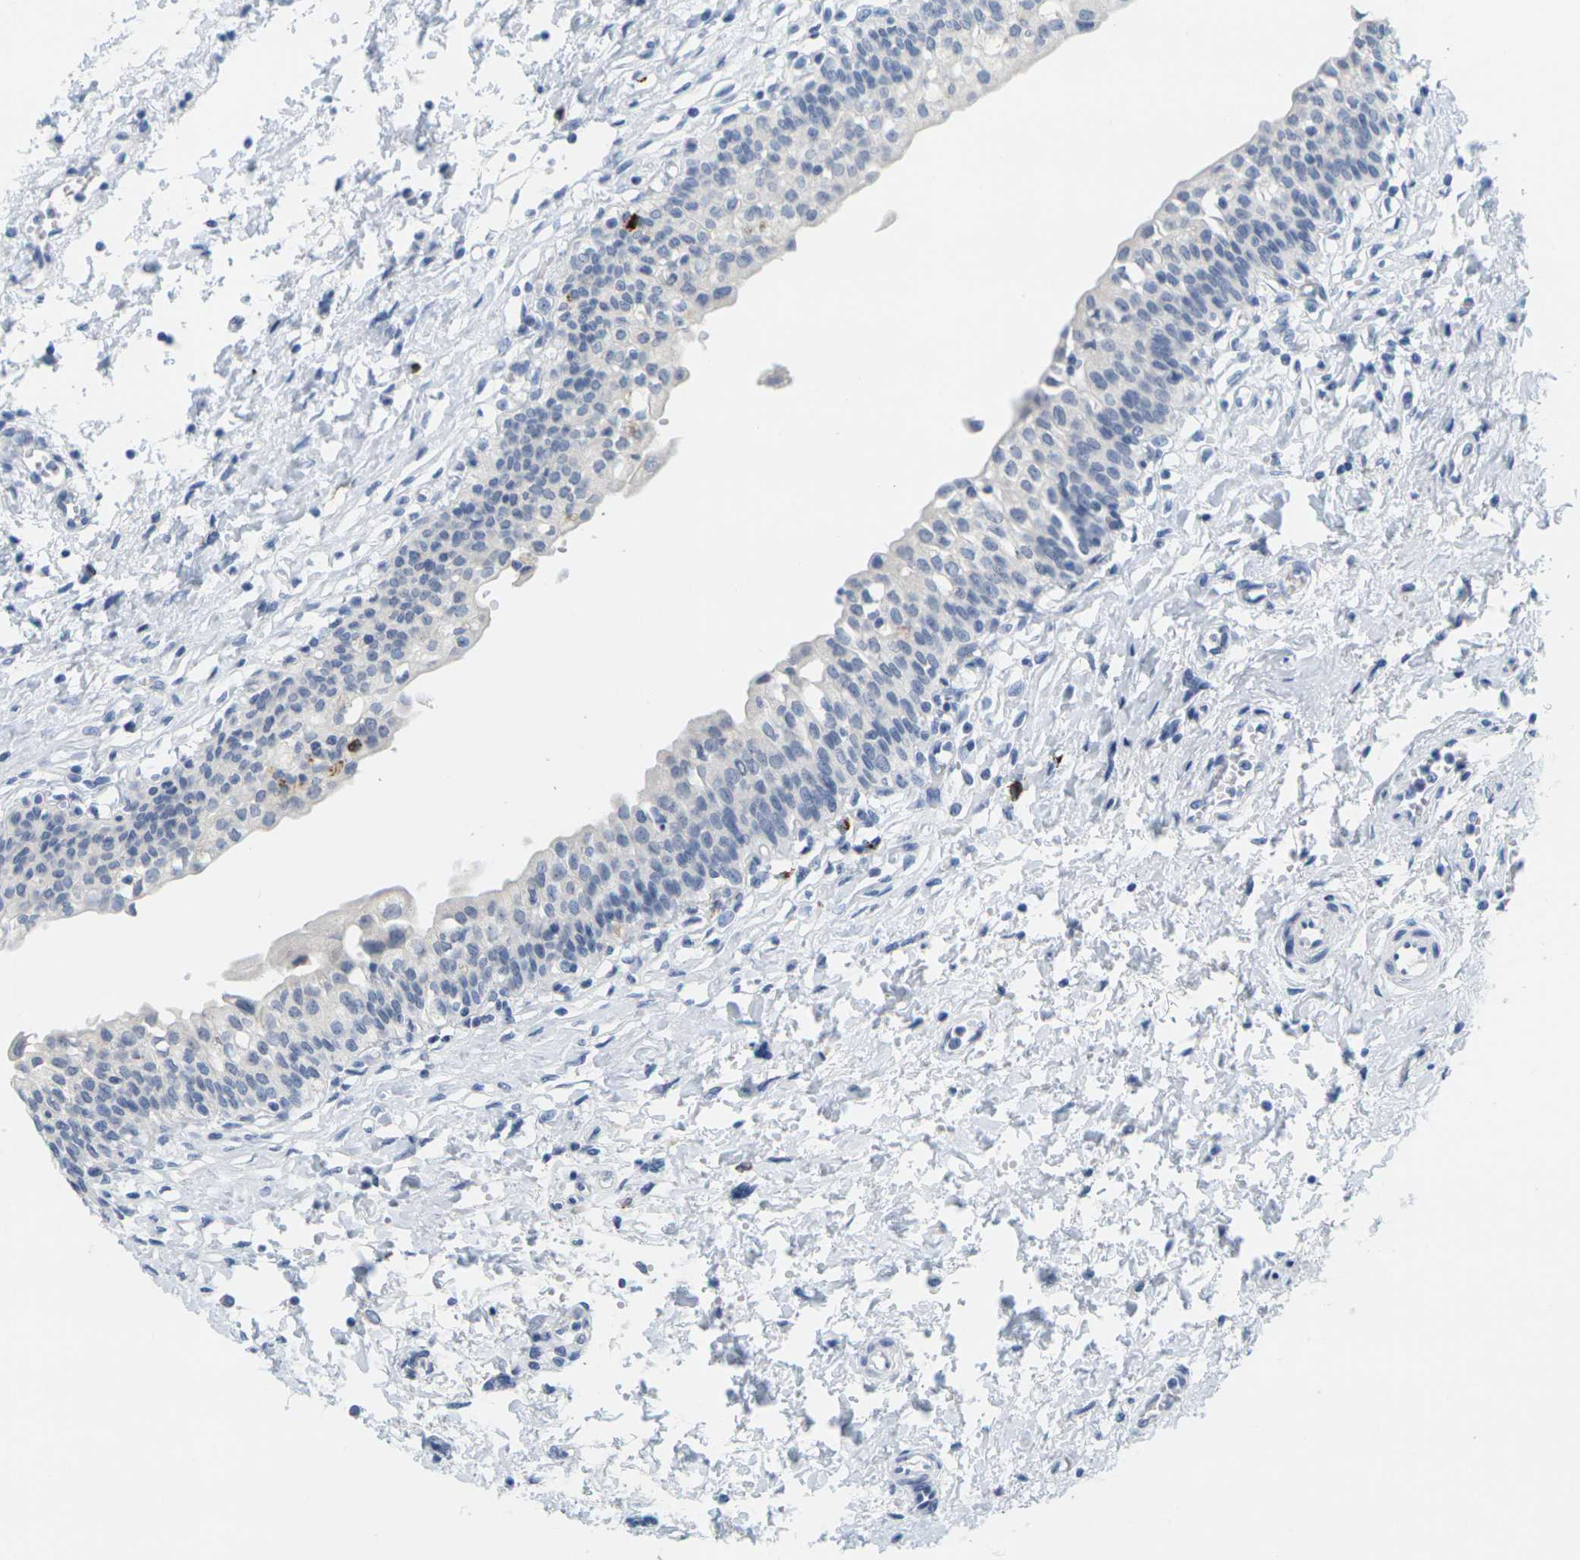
{"staining": {"intensity": "negative", "quantity": "none", "location": "none"}, "tissue": "urinary bladder", "cell_type": "Urothelial cells", "image_type": "normal", "snomed": [{"axis": "morphology", "description": "Normal tissue, NOS"}, {"axis": "topography", "description": "Urinary bladder"}], "caption": "The immunohistochemistry image has no significant staining in urothelial cells of urinary bladder. Nuclei are stained in blue.", "gene": "HLA", "patient": {"sex": "male", "age": 55}}